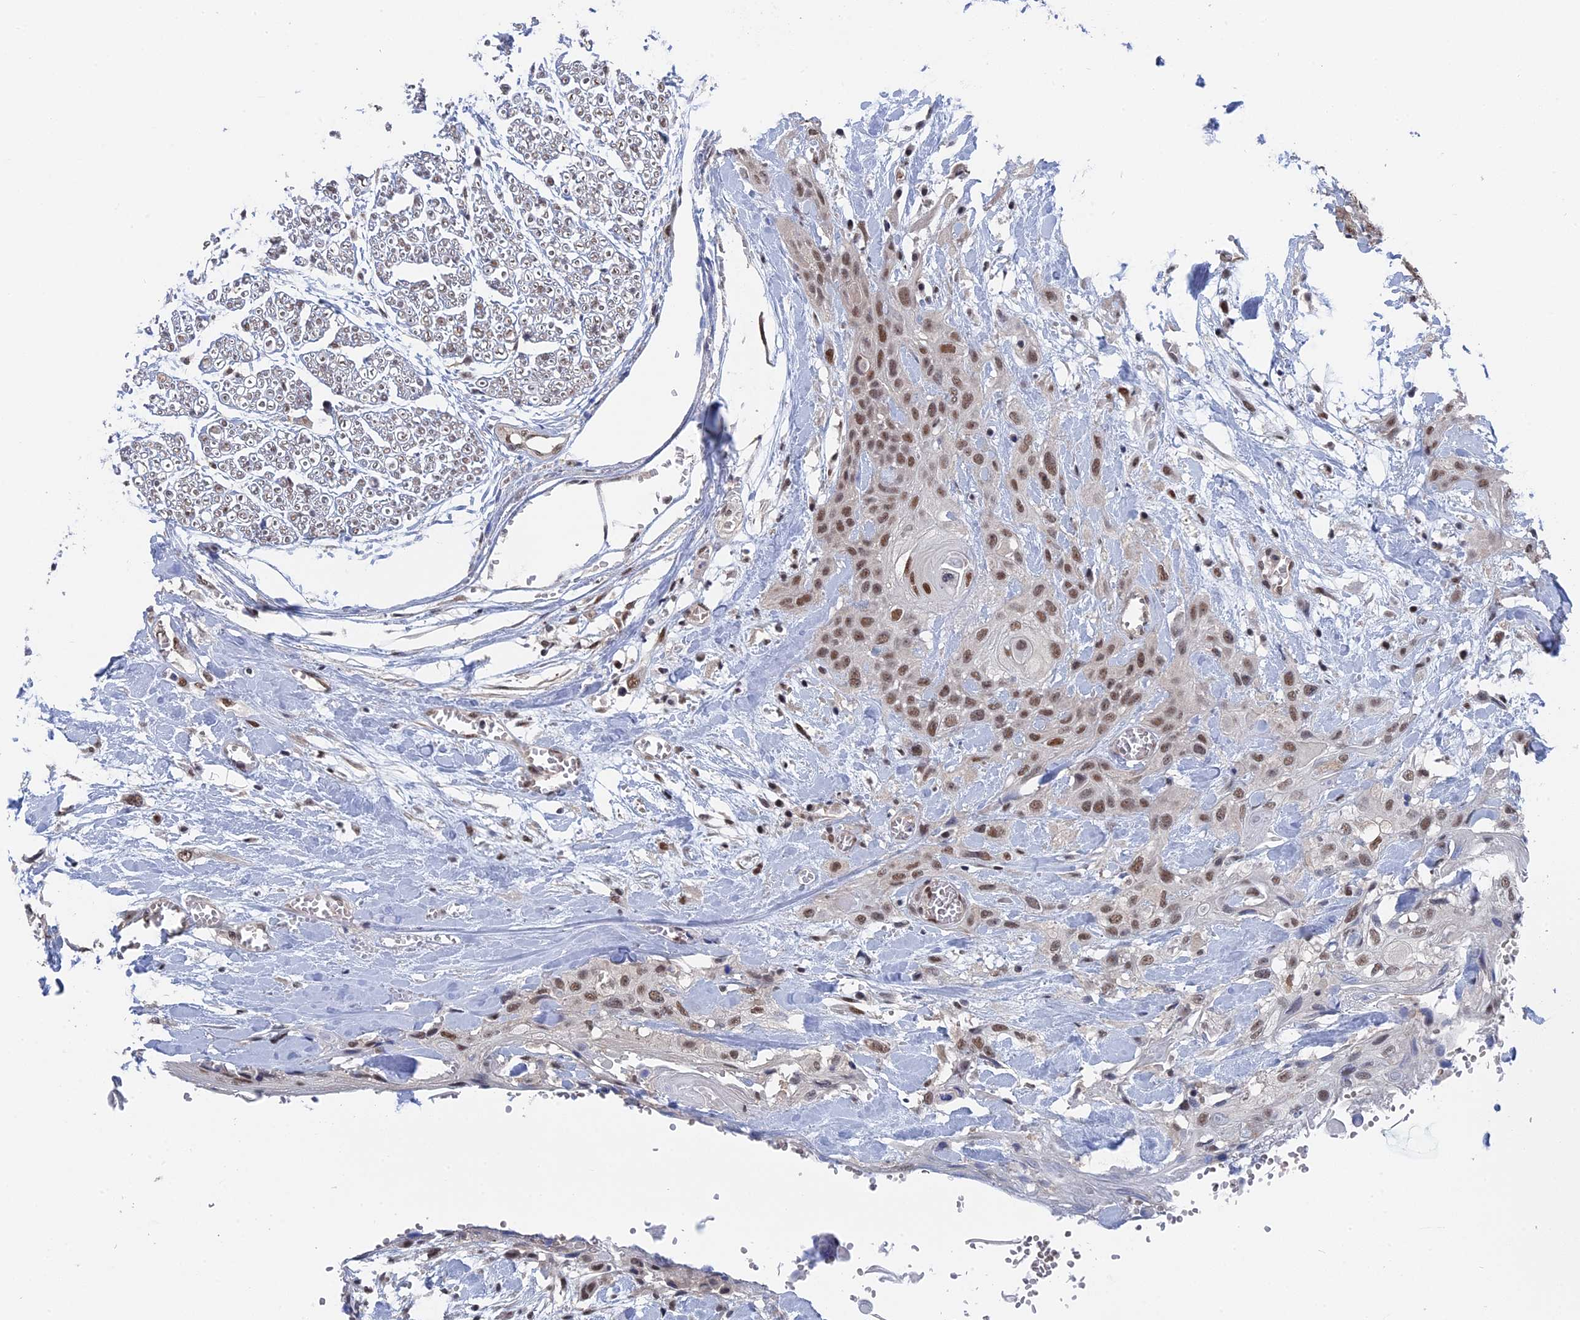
{"staining": {"intensity": "moderate", "quantity": ">75%", "location": "nuclear"}, "tissue": "head and neck cancer", "cell_type": "Tumor cells", "image_type": "cancer", "snomed": [{"axis": "morphology", "description": "Squamous cell carcinoma, NOS"}, {"axis": "topography", "description": "Head-Neck"}], "caption": "Immunohistochemical staining of squamous cell carcinoma (head and neck) displays moderate nuclear protein expression in about >75% of tumor cells.", "gene": "TSSC4", "patient": {"sex": "female", "age": 43}}